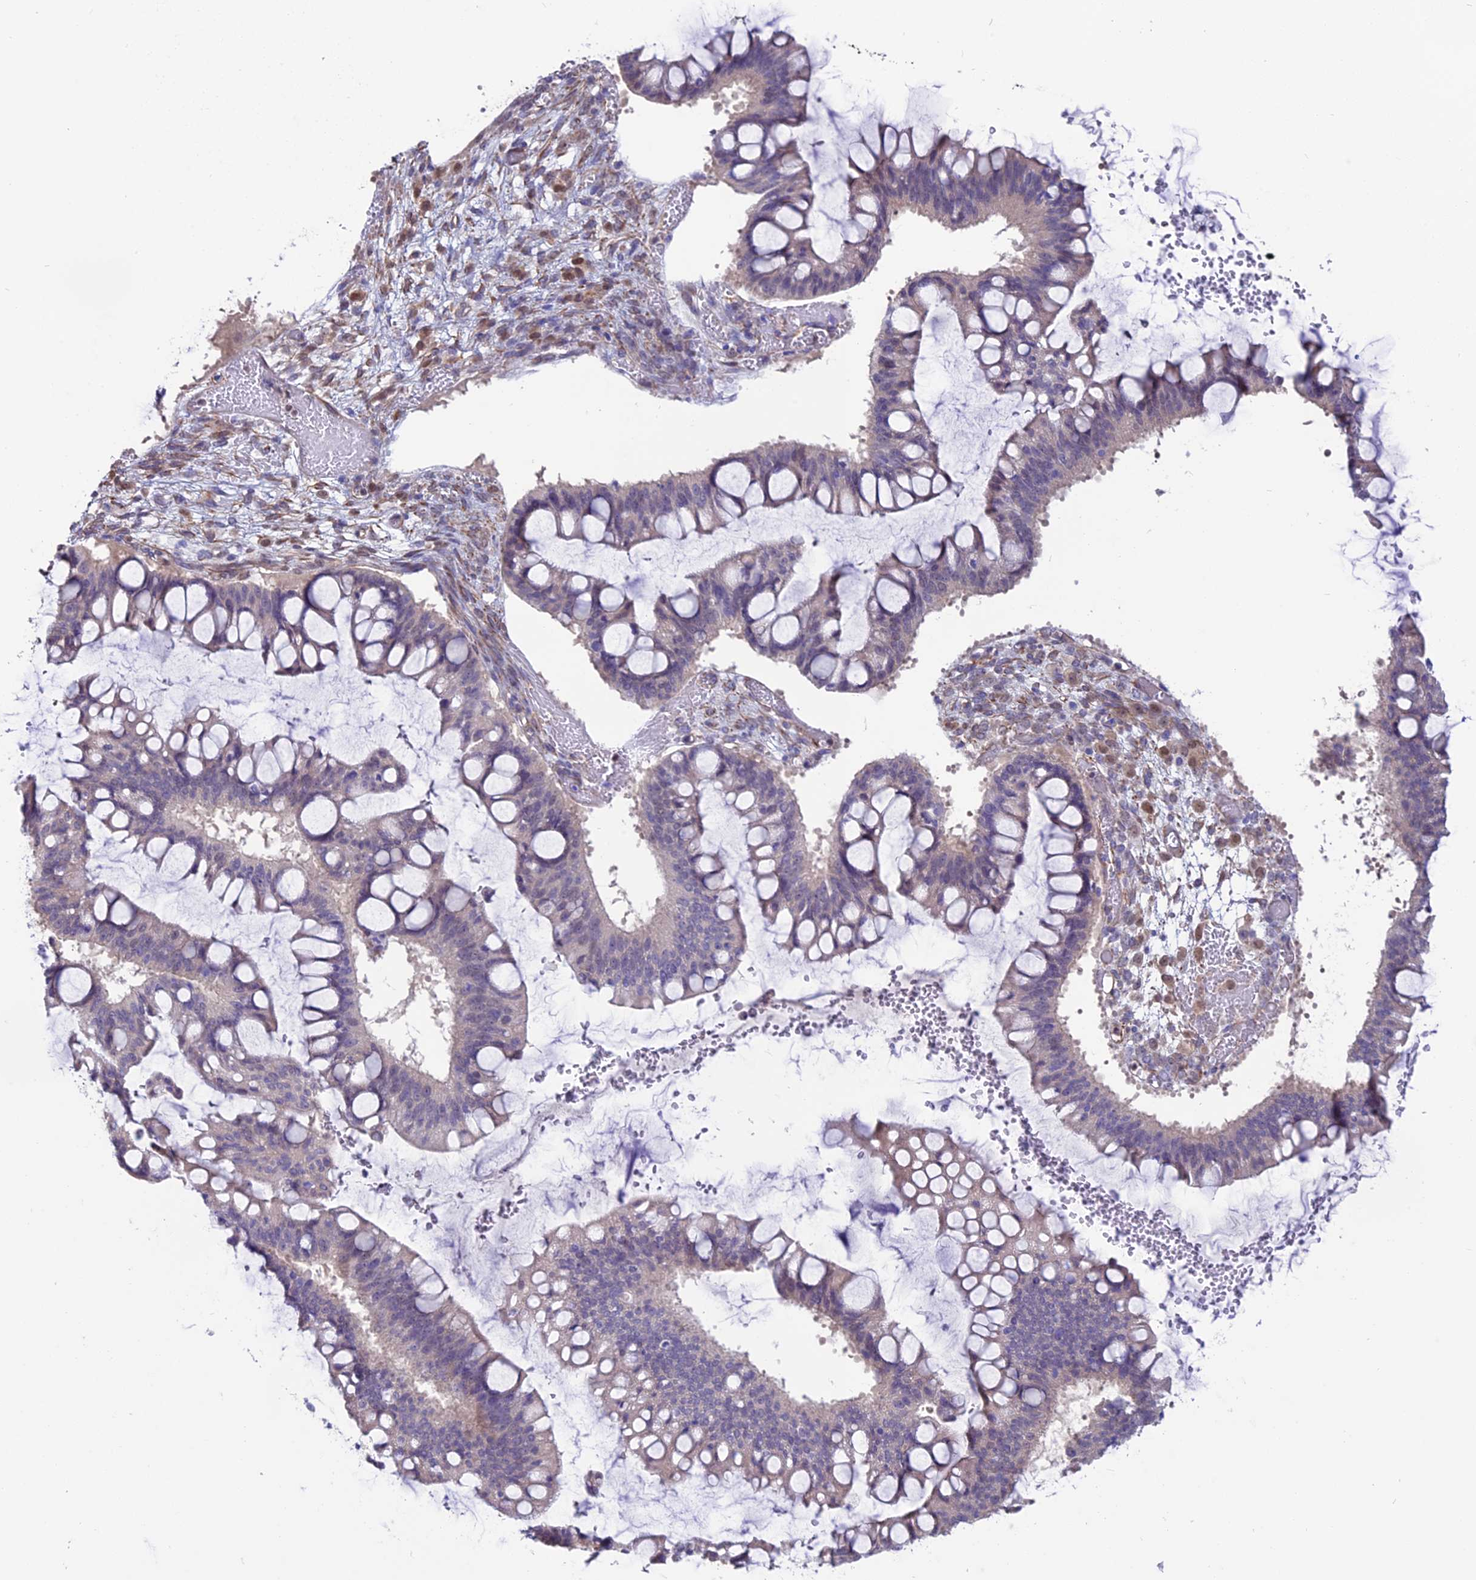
{"staining": {"intensity": "negative", "quantity": "none", "location": "none"}, "tissue": "ovarian cancer", "cell_type": "Tumor cells", "image_type": "cancer", "snomed": [{"axis": "morphology", "description": "Cystadenocarcinoma, mucinous, NOS"}, {"axis": "topography", "description": "Ovary"}], "caption": "Ovarian cancer stained for a protein using immunohistochemistry (IHC) displays no staining tumor cells.", "gene": "PDILT", "patient": {"sex": "female", "age": 73}}